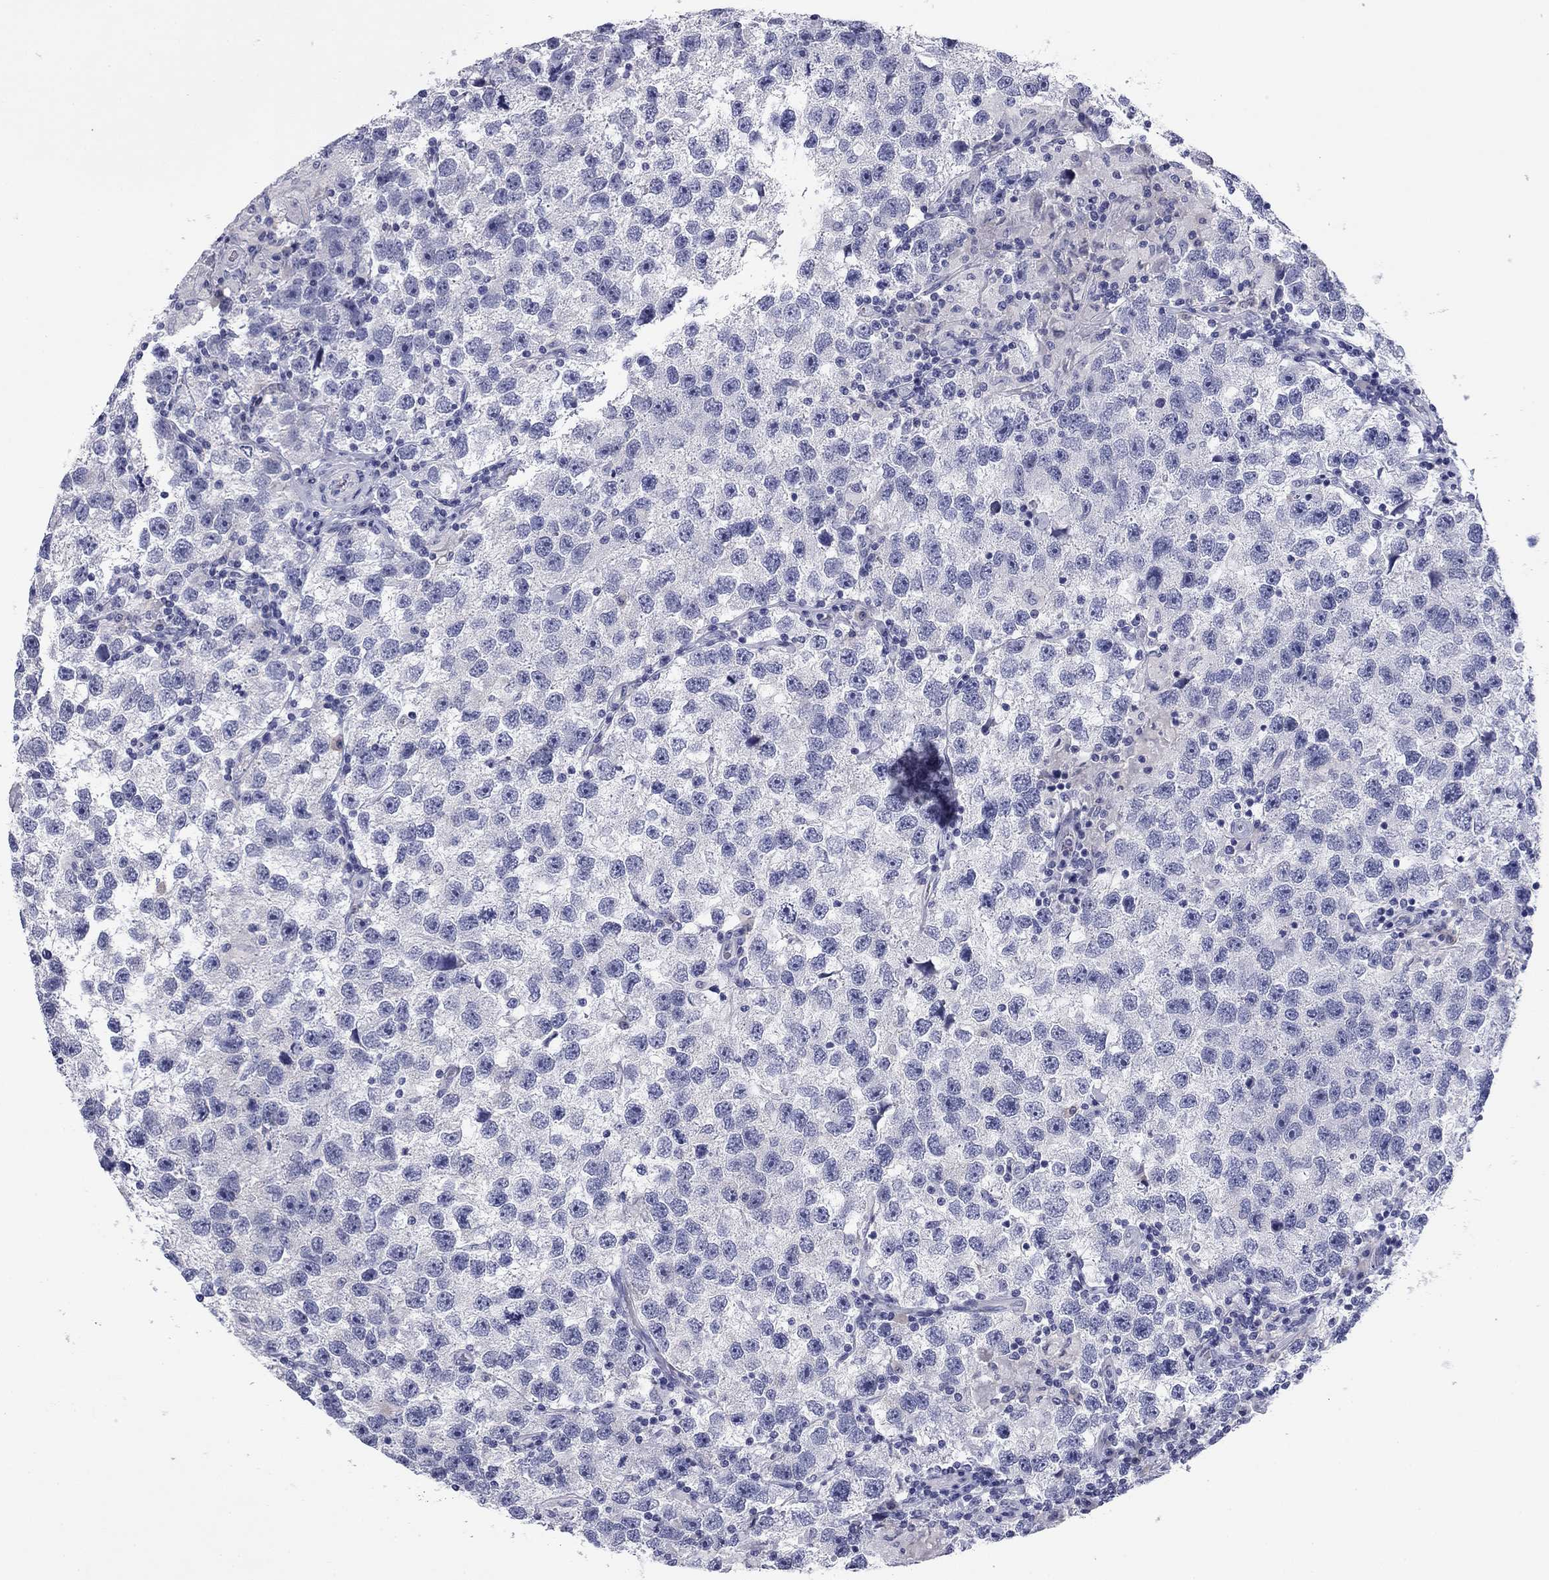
{"staining": {"intensity": "negative", "quantity": "none", "location": "none"}, "tissue": "testis cancer", "cell_type": "Tumor cells", "image_type": "cancer", "snomed": [{"axis": "morphology", "description": "Seminoma, NOS"}, {"axis": "topography", "description": "Testis"}], "caption": "This micrograph is of seminoma (testis) stained with immunohistochemistry (IHC) to label a protein in brown with the nuclei are counter-stained blue. There is no positivity in tumor cells.", "gene": "ABCC2", "patient": {"sex": "male", "age": 26}}